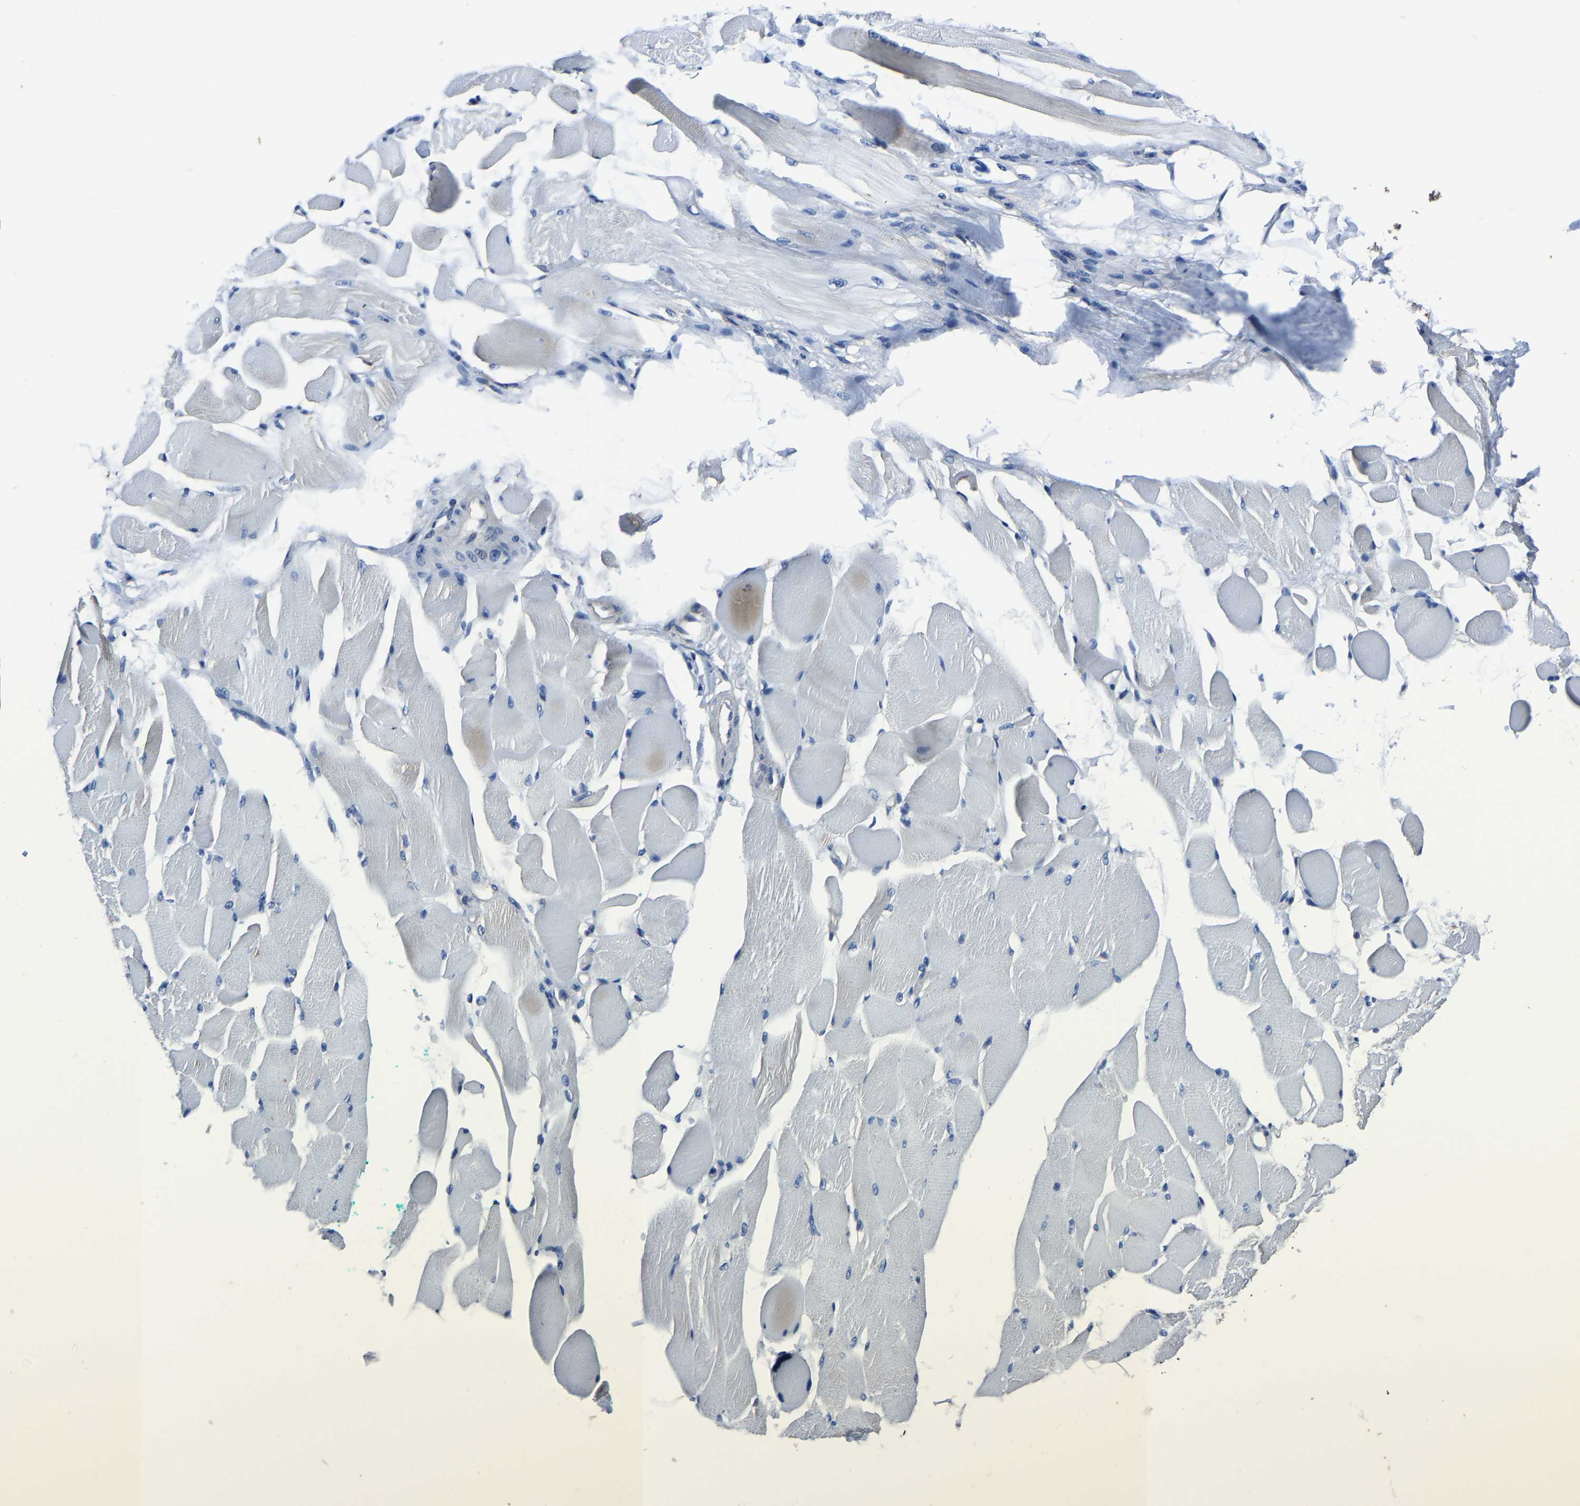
{"staining": {"intensity": "negative", "quantity": "none", "location": "none"}, "tissue": "skeletal muscle", "cell_type": "Myocytes", "image_type": "normal", "snomed": [{"axis": "morphology", "description": "Normal tissue, NOS"}, {"axis": "topography", "description": "Skeletal muscle"}, {"axis": "topography", "description": "Peripheral nerve tissue"}], "caption": "High magnification brightfield microscopy of normal skeletal muscle stained with DAB (brown) and counterstained with hematoxylin (blue): myocytes show no significant staining. (Stains: DAB (3,3'-diaminobenzidine) IHC with hematoxylin counter stain, Microscopy: brightfield microscopy at high magnification).", "gene": "STRBP", "patient": {"sex": "female", "age": 84}}